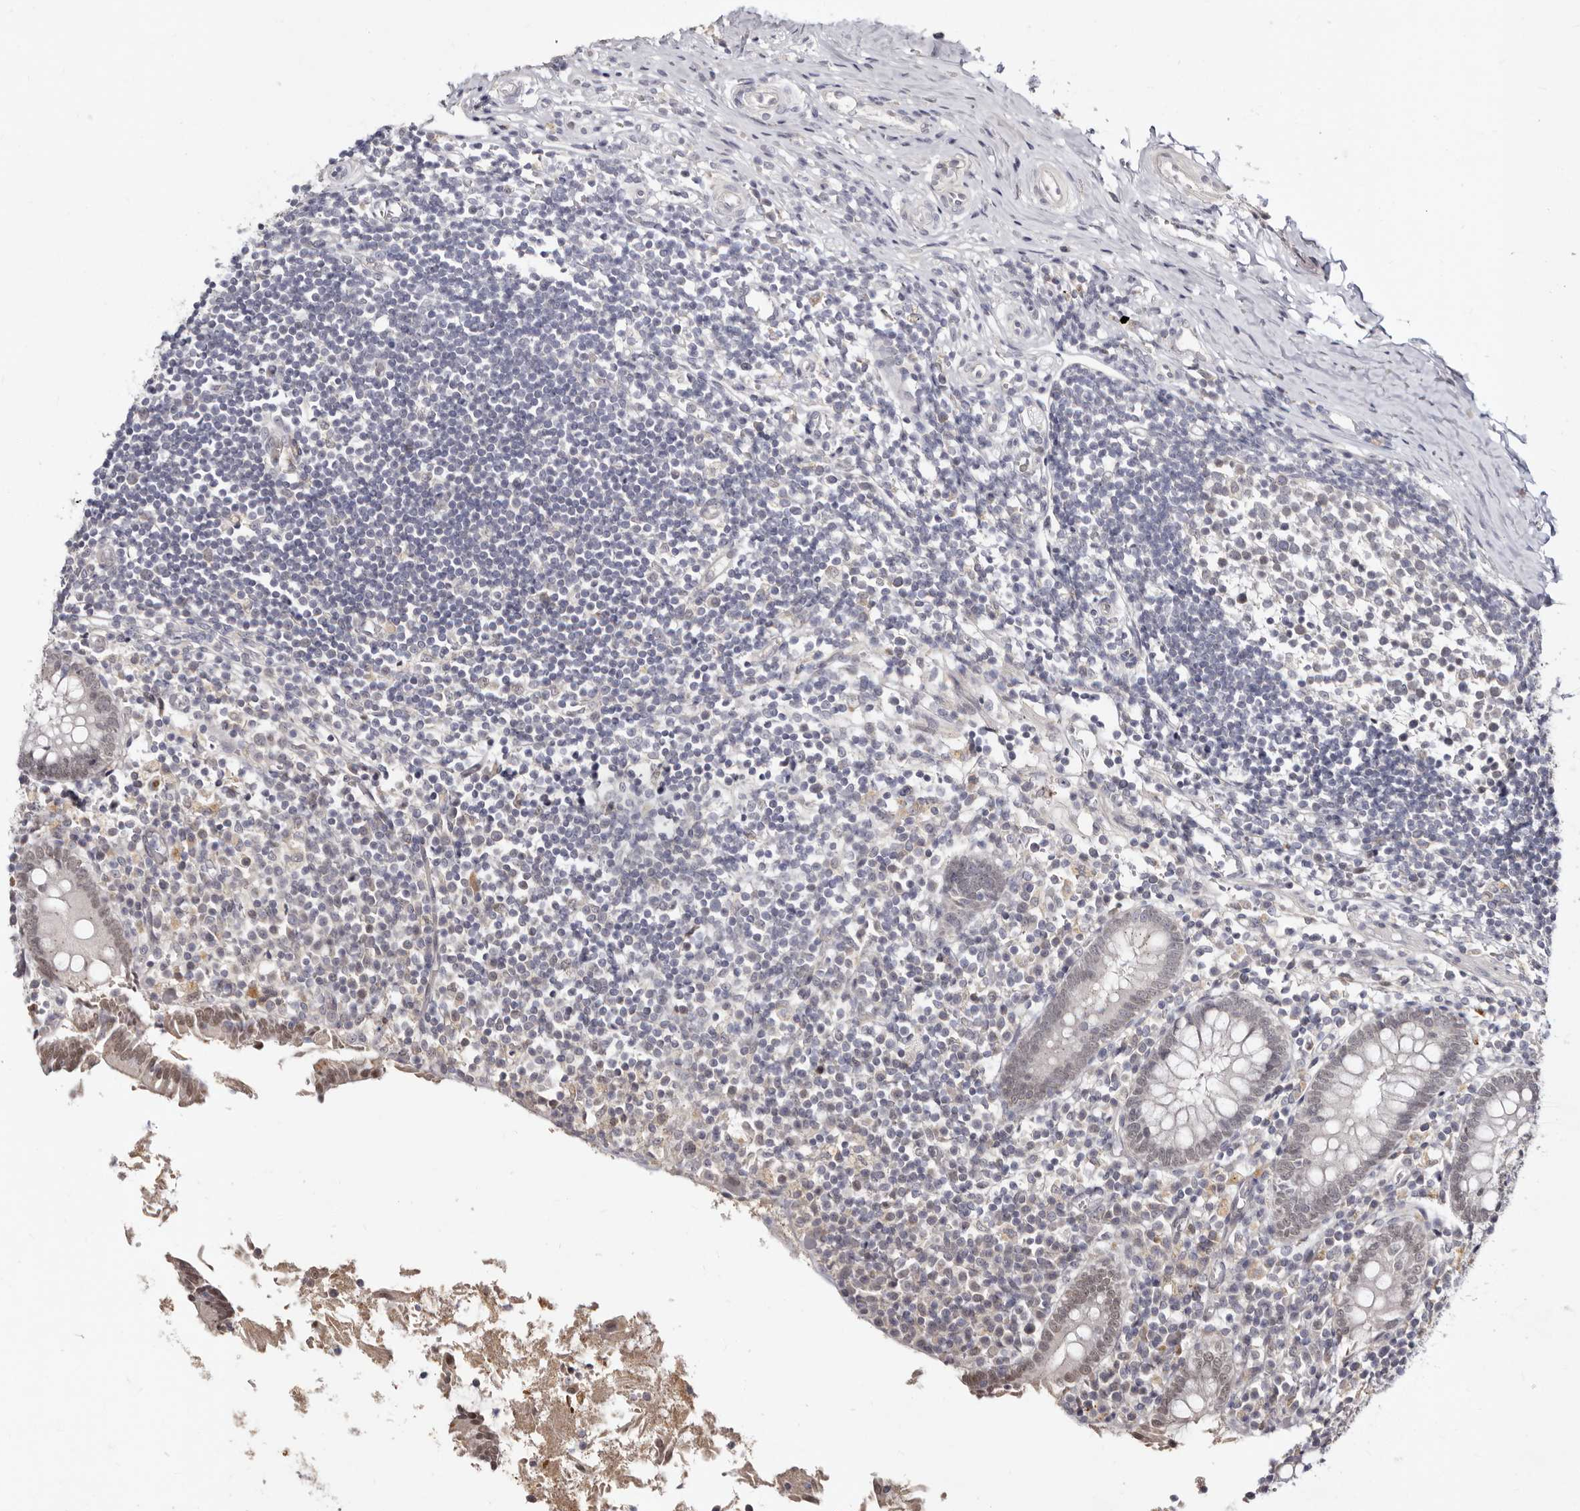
{"staining": {"intensity": "moderate", "quantity": "<25%", "location": "nuclear"}, "tissue": "appendix", "cell_type": "Glandular cells", "image_type": "normal", "snomed": [{"axis": "morphology", "description": "Normal tissue, NOS"}, {"axis": "topography", "description": "Appendix"}], "caption": "An immunohistochemistry histopathology image of unremarkable tissue is shown. Protein staining in brown highlights moderate nuclear positivity in appendix within glandular cells.", "gene": "LCORL", "patient": {"sex": "female", "age": 17}}